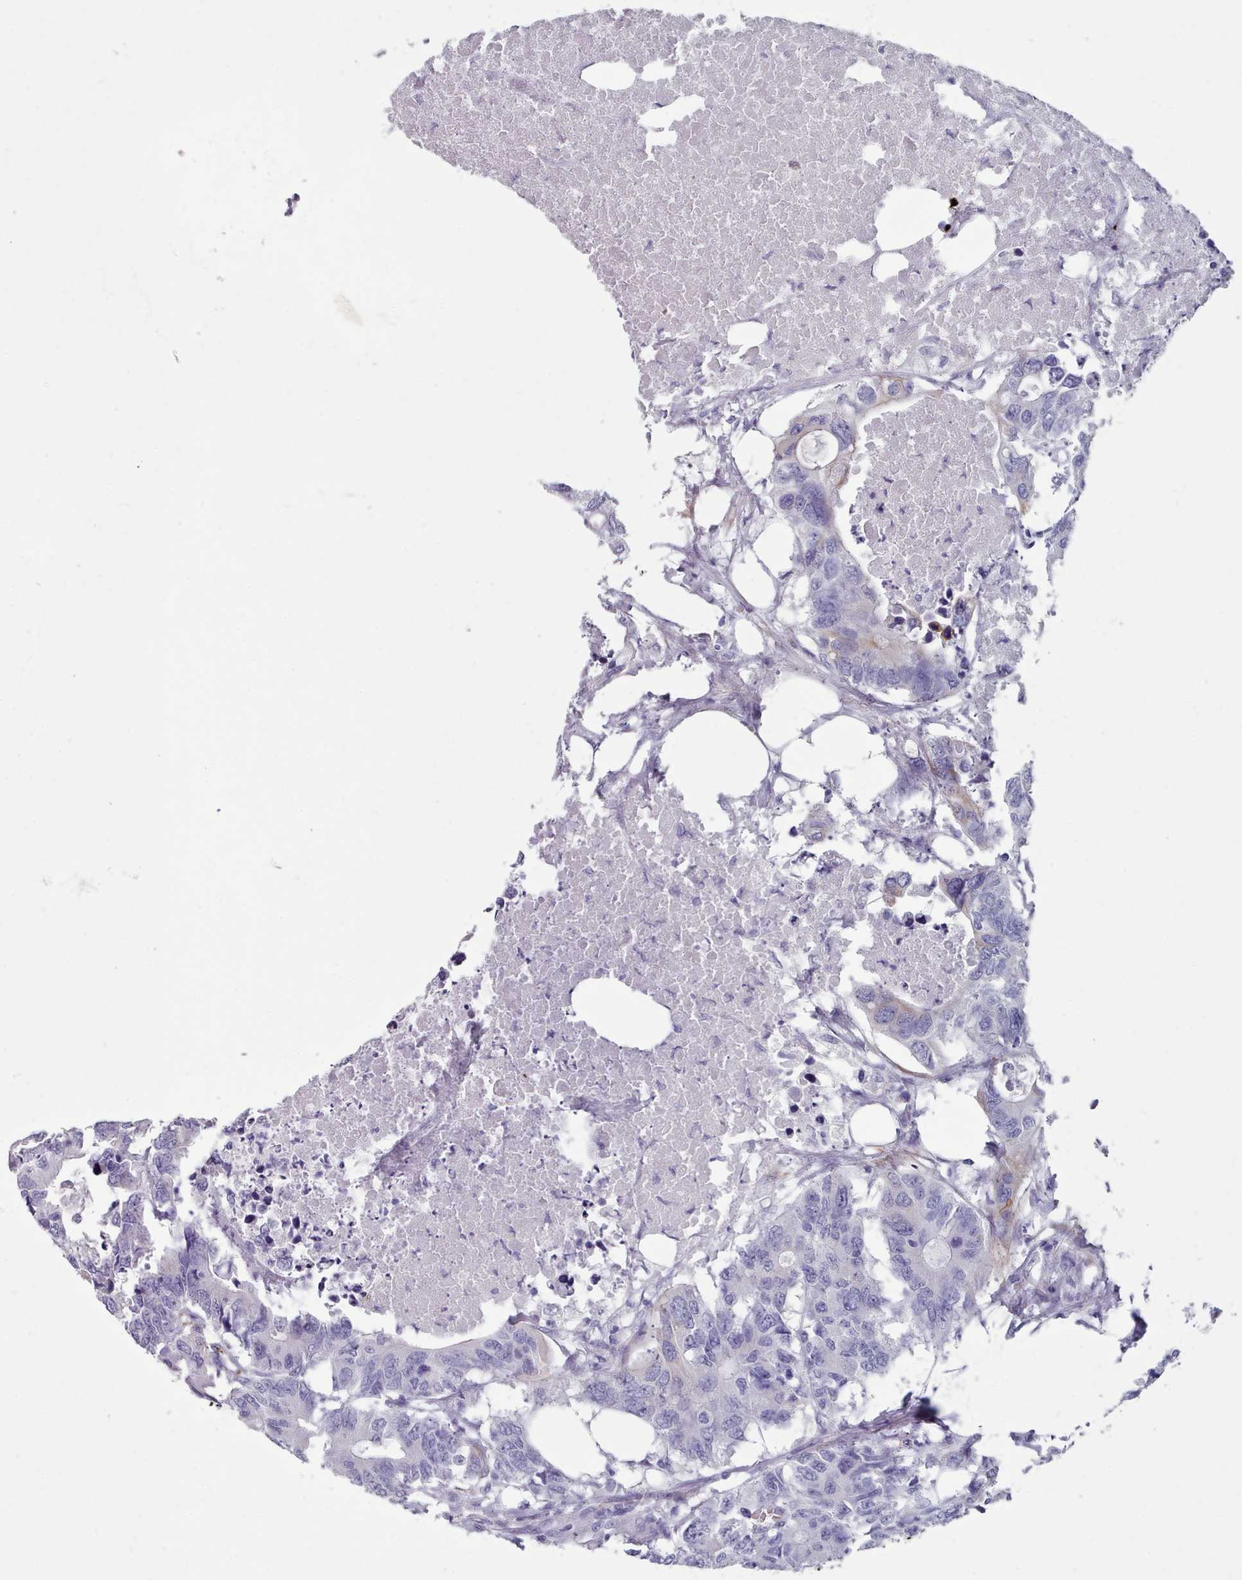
{"staining": {"intensity": "negative", "quantity": "none", "location": "none"}, "tissue": "colorectal cancer", "cell_type": "Tumor cells", "image_type": "cancer", "snomed": [{"axis": "morphology", "description": "Adenocarcinoma, NOS"}, {"axis": "topography", "description": "Colon"}], "caption": "Adenocarcinoma (colorectal) was stained to show a protein in brown. There is no significant staining in tumor cells.", "gene": "FPGS", "patient": {"sex": "male", "age": 71}}